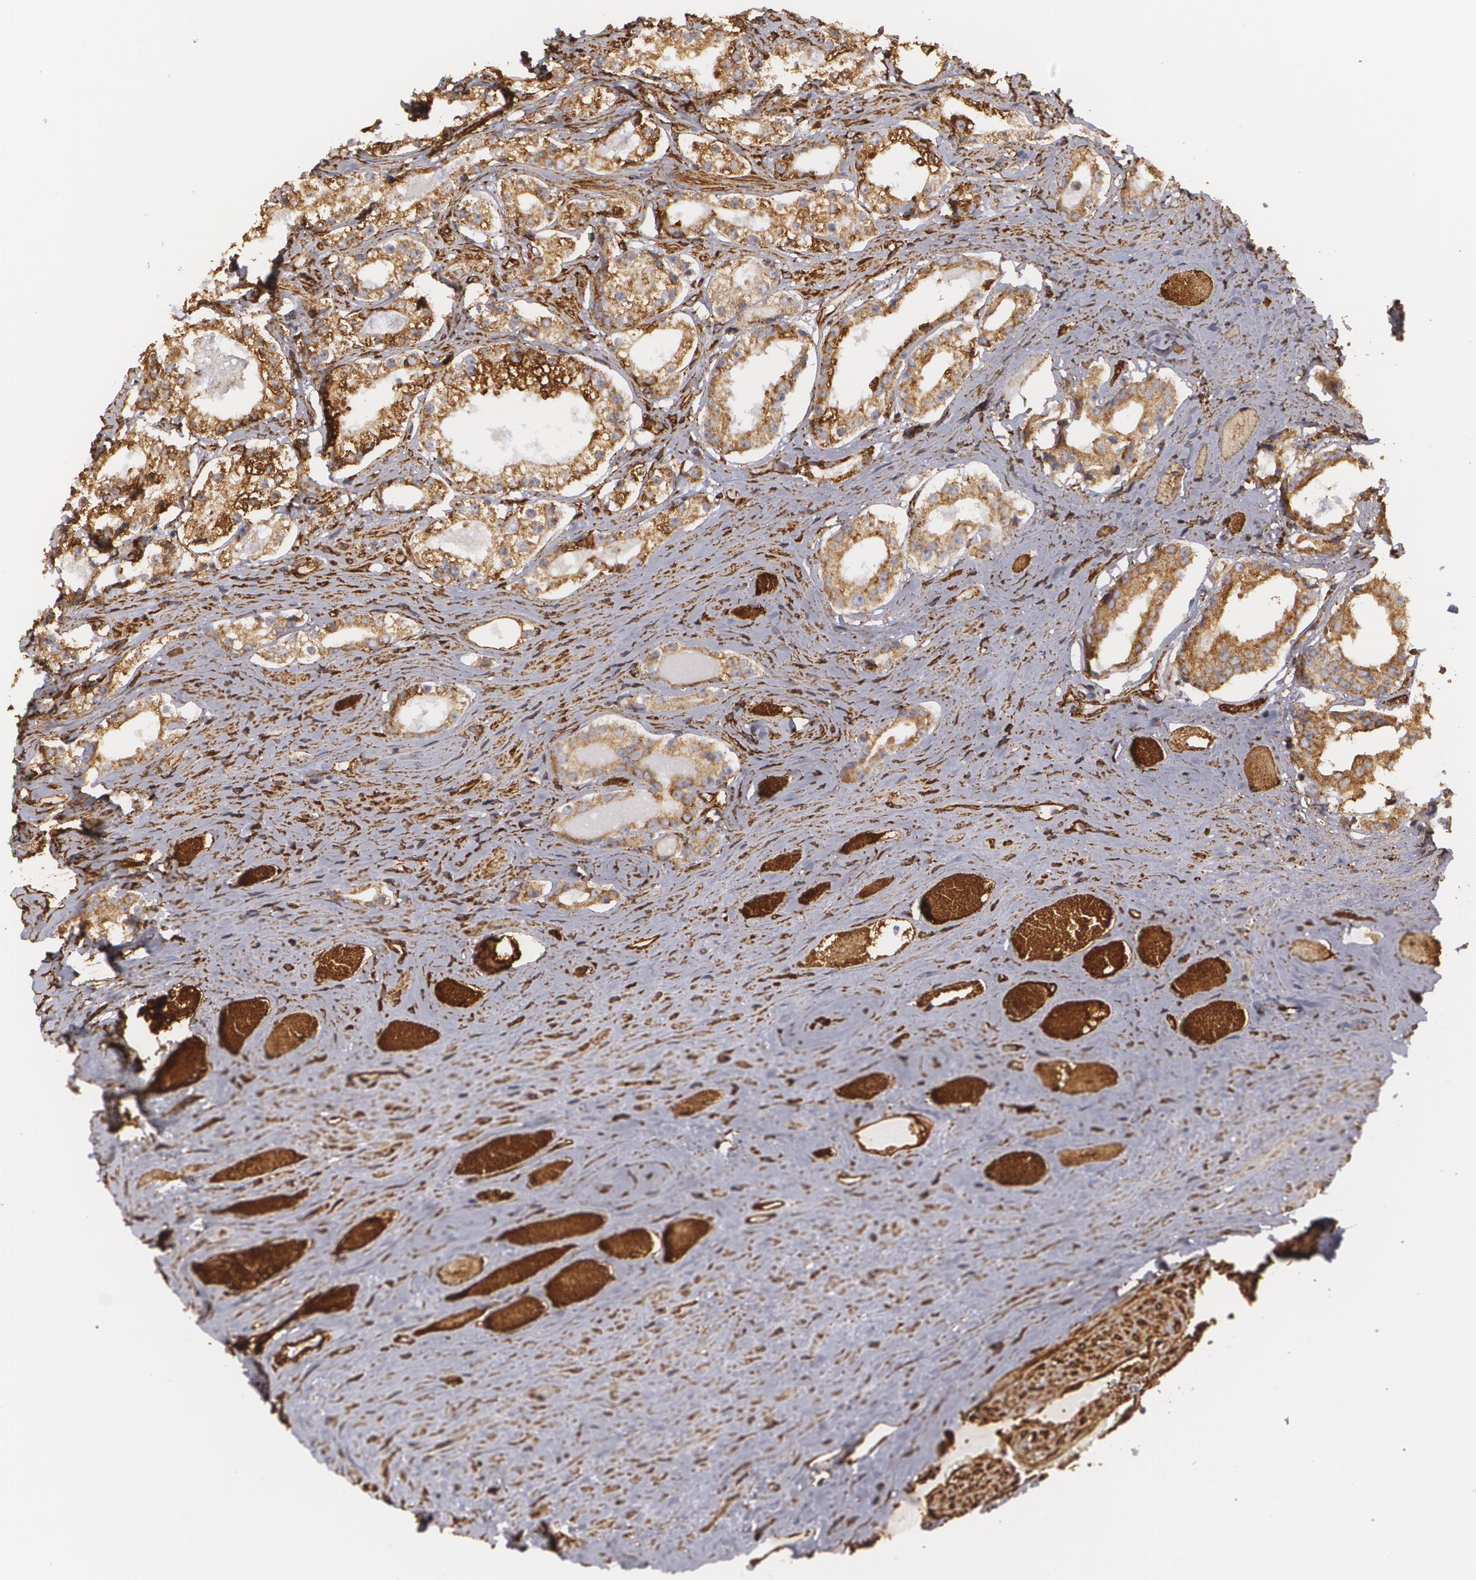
{"staining": {"intensity": "moderate", "quantity": ">75%", "location": "cytoplasmic/membranous"}, "tissue": "prostate cancer", "cell_type": "Tumor cells", "image_type": "cancer", "snomed": [{"axis": "morphology", "description": "Adenocarcinoma, Medium grade"}, {"axis": "topography", "description": "Prostate"}], "caption": "Prostate medium-grade adenocarcinoma stained with immunohistochemistry (IHC) exhibits moderate cytoplasmic/membranous staining in about >75% of tumor cells. Immunohistochemistry (ihc) stains the protein in brown and the nuclei are stained blue.", "gene": "CYB5R3", "patient": {"sex": "male", "age": 73}}